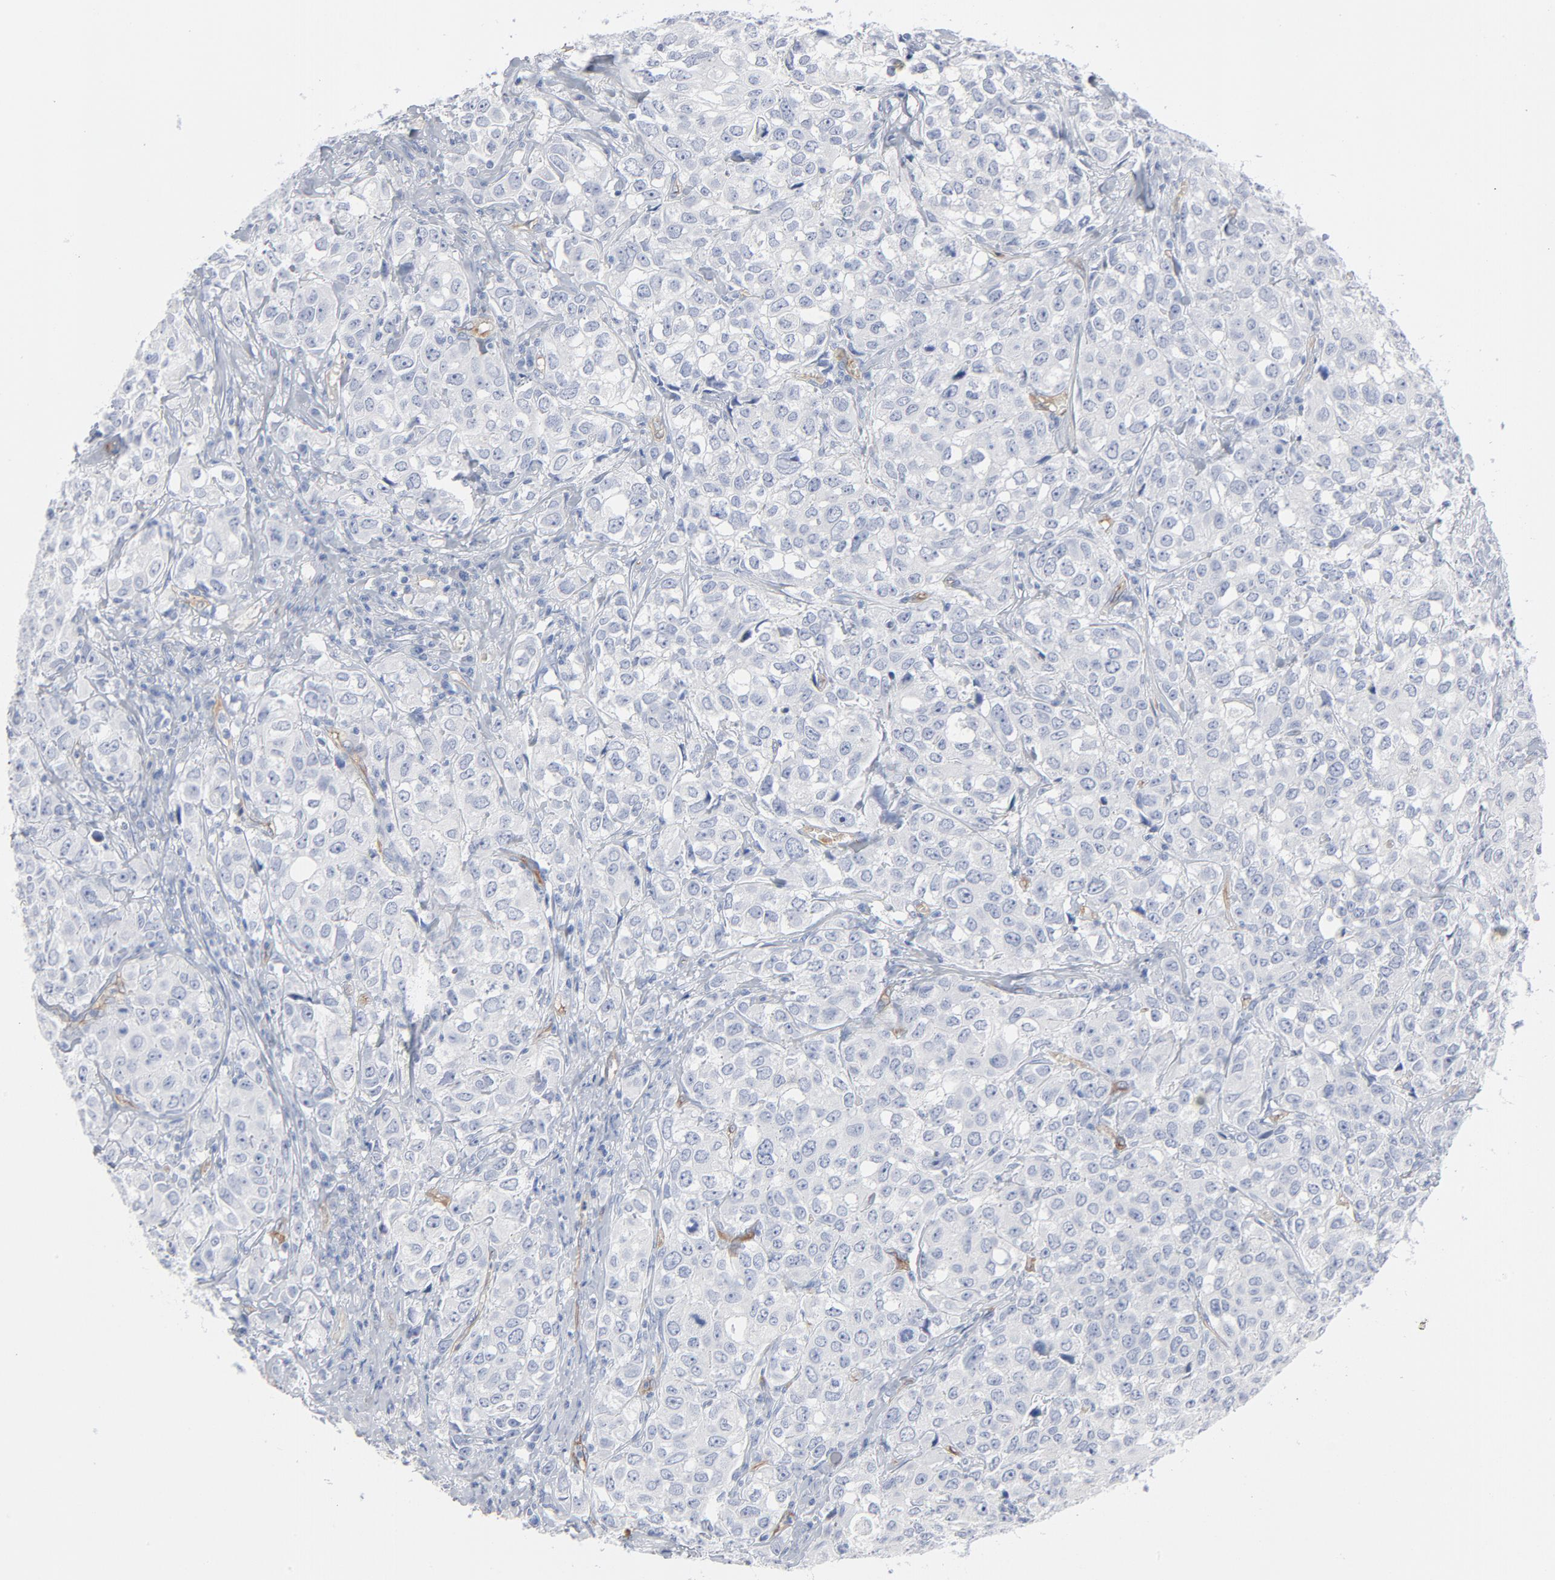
{"staining": {"intensity": "negative", "quantity": "none", "location": "none"}, "tissue": "urothelial cancer", "cell_type": "Tumor cells", "image_type": "cancer", "snomed": [{"axis": "morphology", "description": "Urothelial carcinoma, High grade"}, {"axis": "topography", "description": "Urinary bladder"}], "caption": "Immunohistochemistry (IHC) photomicrograph of human urothelial cancer stained for a protein (brown), which shows no expression in tumor cells.", "gene": "SHANK3", "patient": {"sex": "female", "age": 75}}